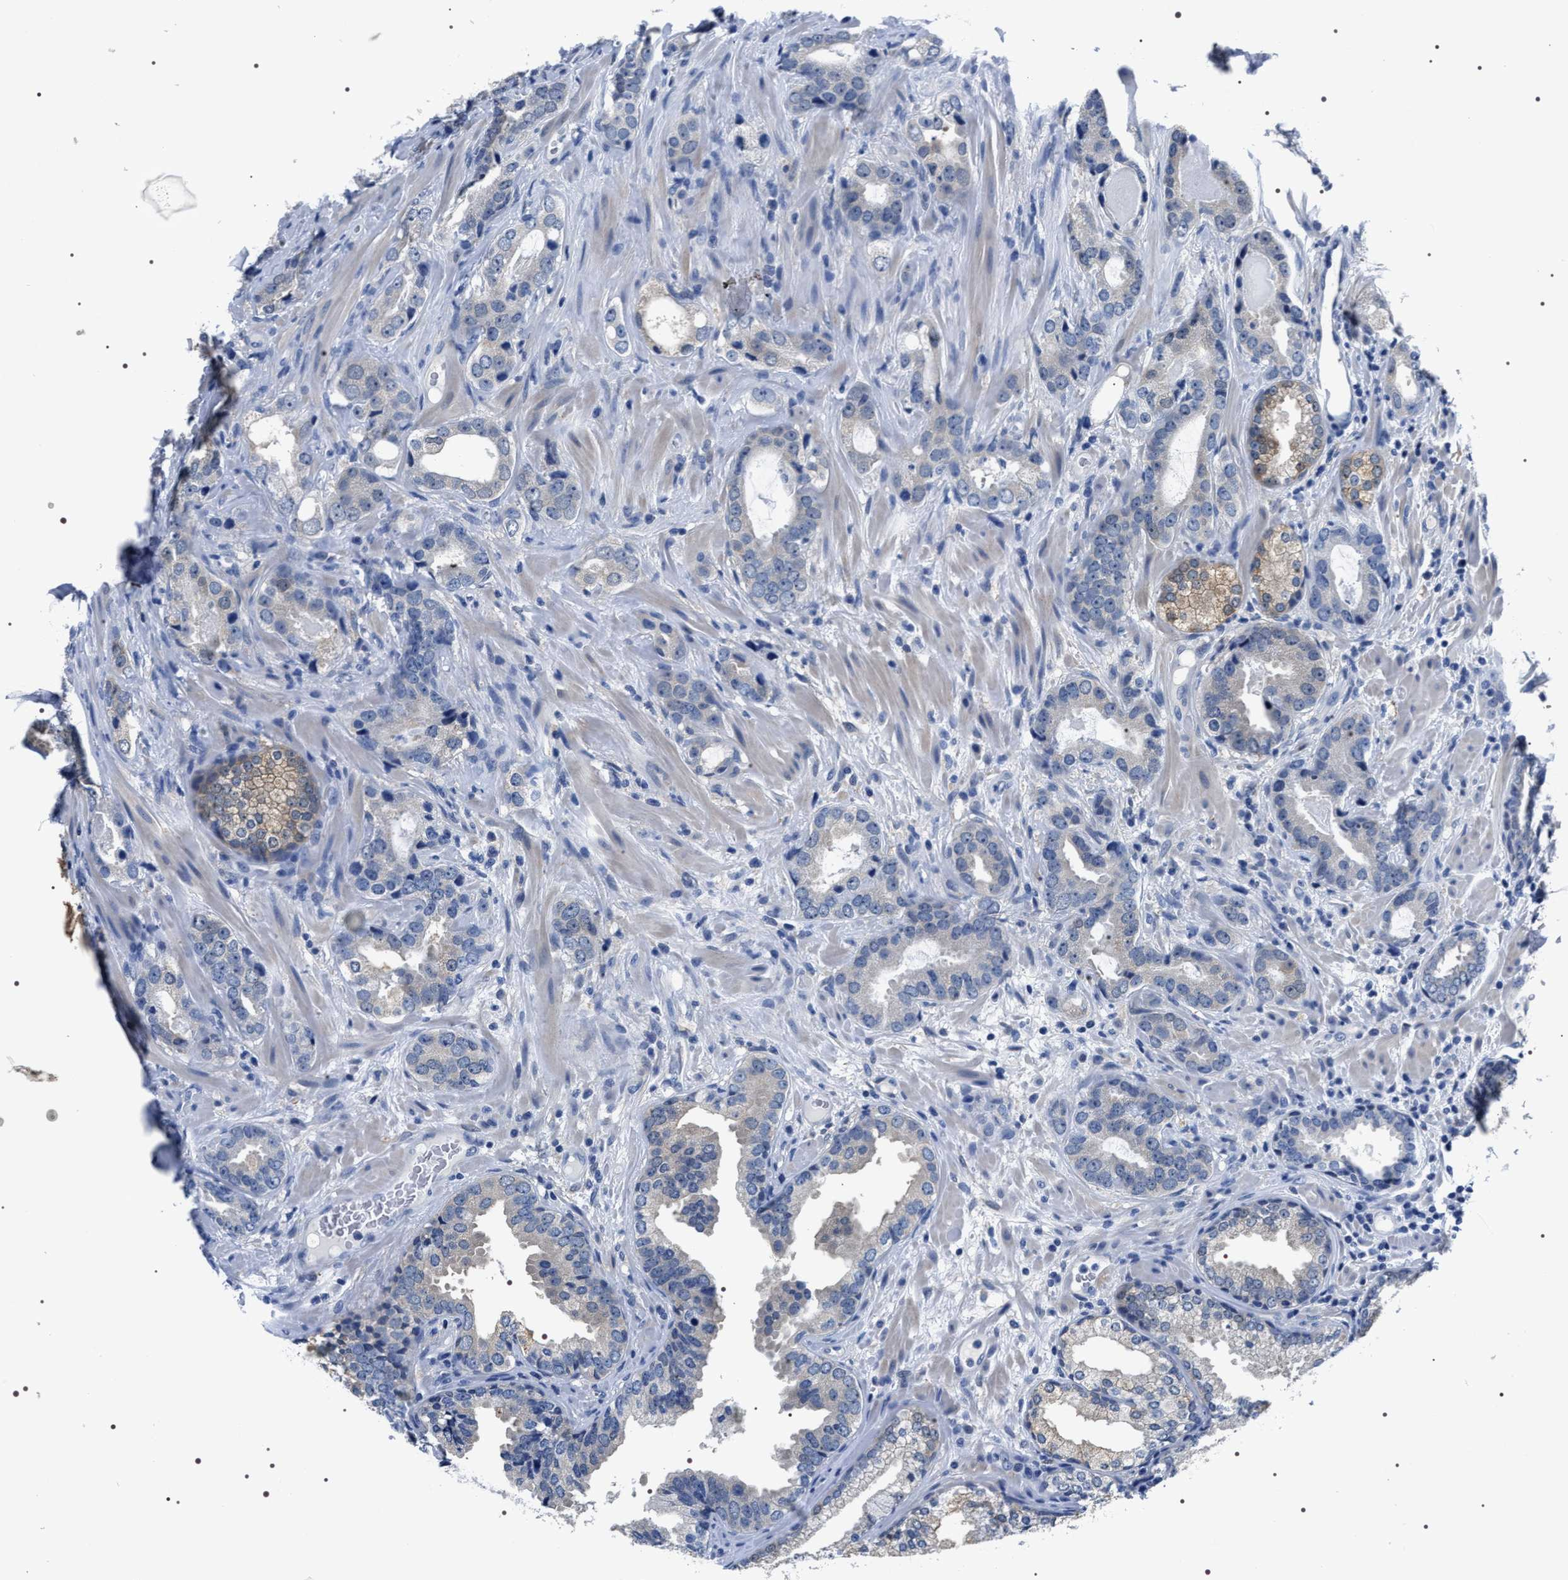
{"staining": {"intensity": "weak", "quantity": "<25%", "location": "cytoplasmic/membranous"}, "tissue": "prostate cancer", "cell_type": "Tumor cells", "image_type": "cancer", "snomed": [{"axis": "morphology", "description": "Adenocarcinoma, High grade"}, {"axis": "topography", "description": "Prostate"}], "caption": "DAB immunohistochemical staining of adenocarcinoma (high-grade) (prostate) exhibits no significant expression in tumor cells.", "gene": "ADH4", "patient": {"sex": "male", "age": 63}}